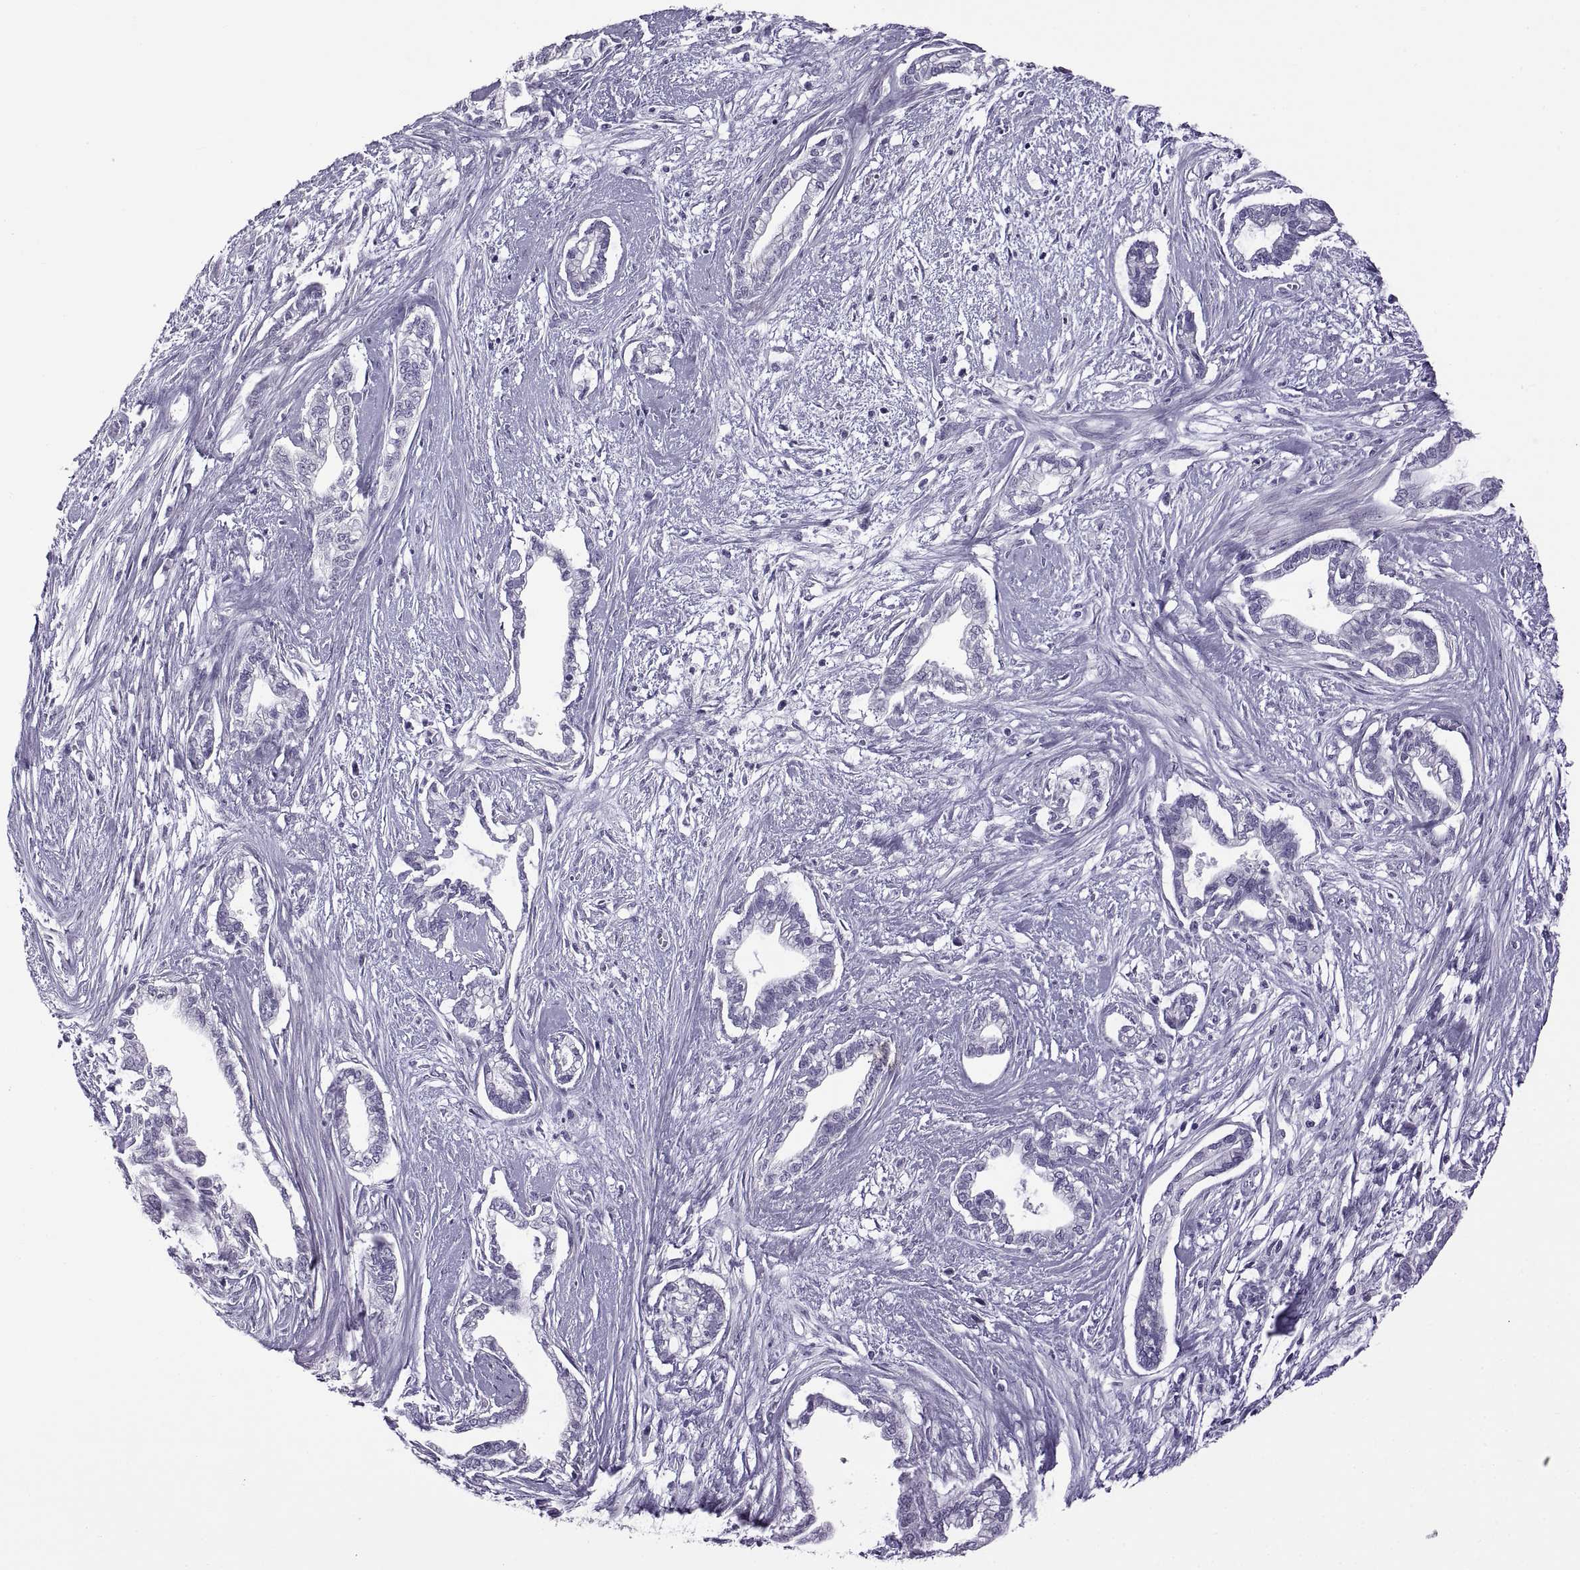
{"staining": {"intensity": "negative", "quantity": "none", "location": "none"}, "tissue": "cervical cancer", "cell_type": "Tumor cells", "image_type": "cancer", "snomed": [{"axis": "morphology", "description": "Adenocarcinoma, NOS"}, {"axis": "topography", "description": "Cervix"}], "caption": "A histopathology image of human adenocarcinoma (cervical) is negative for staining in tumor cells. (Brightfield microscopy of DAB (3,3'-diaminobenzidine) immunohistochemistry at high magnification).", "gene": "RDM1", "patient": {"sex": "female", "age": 62}}